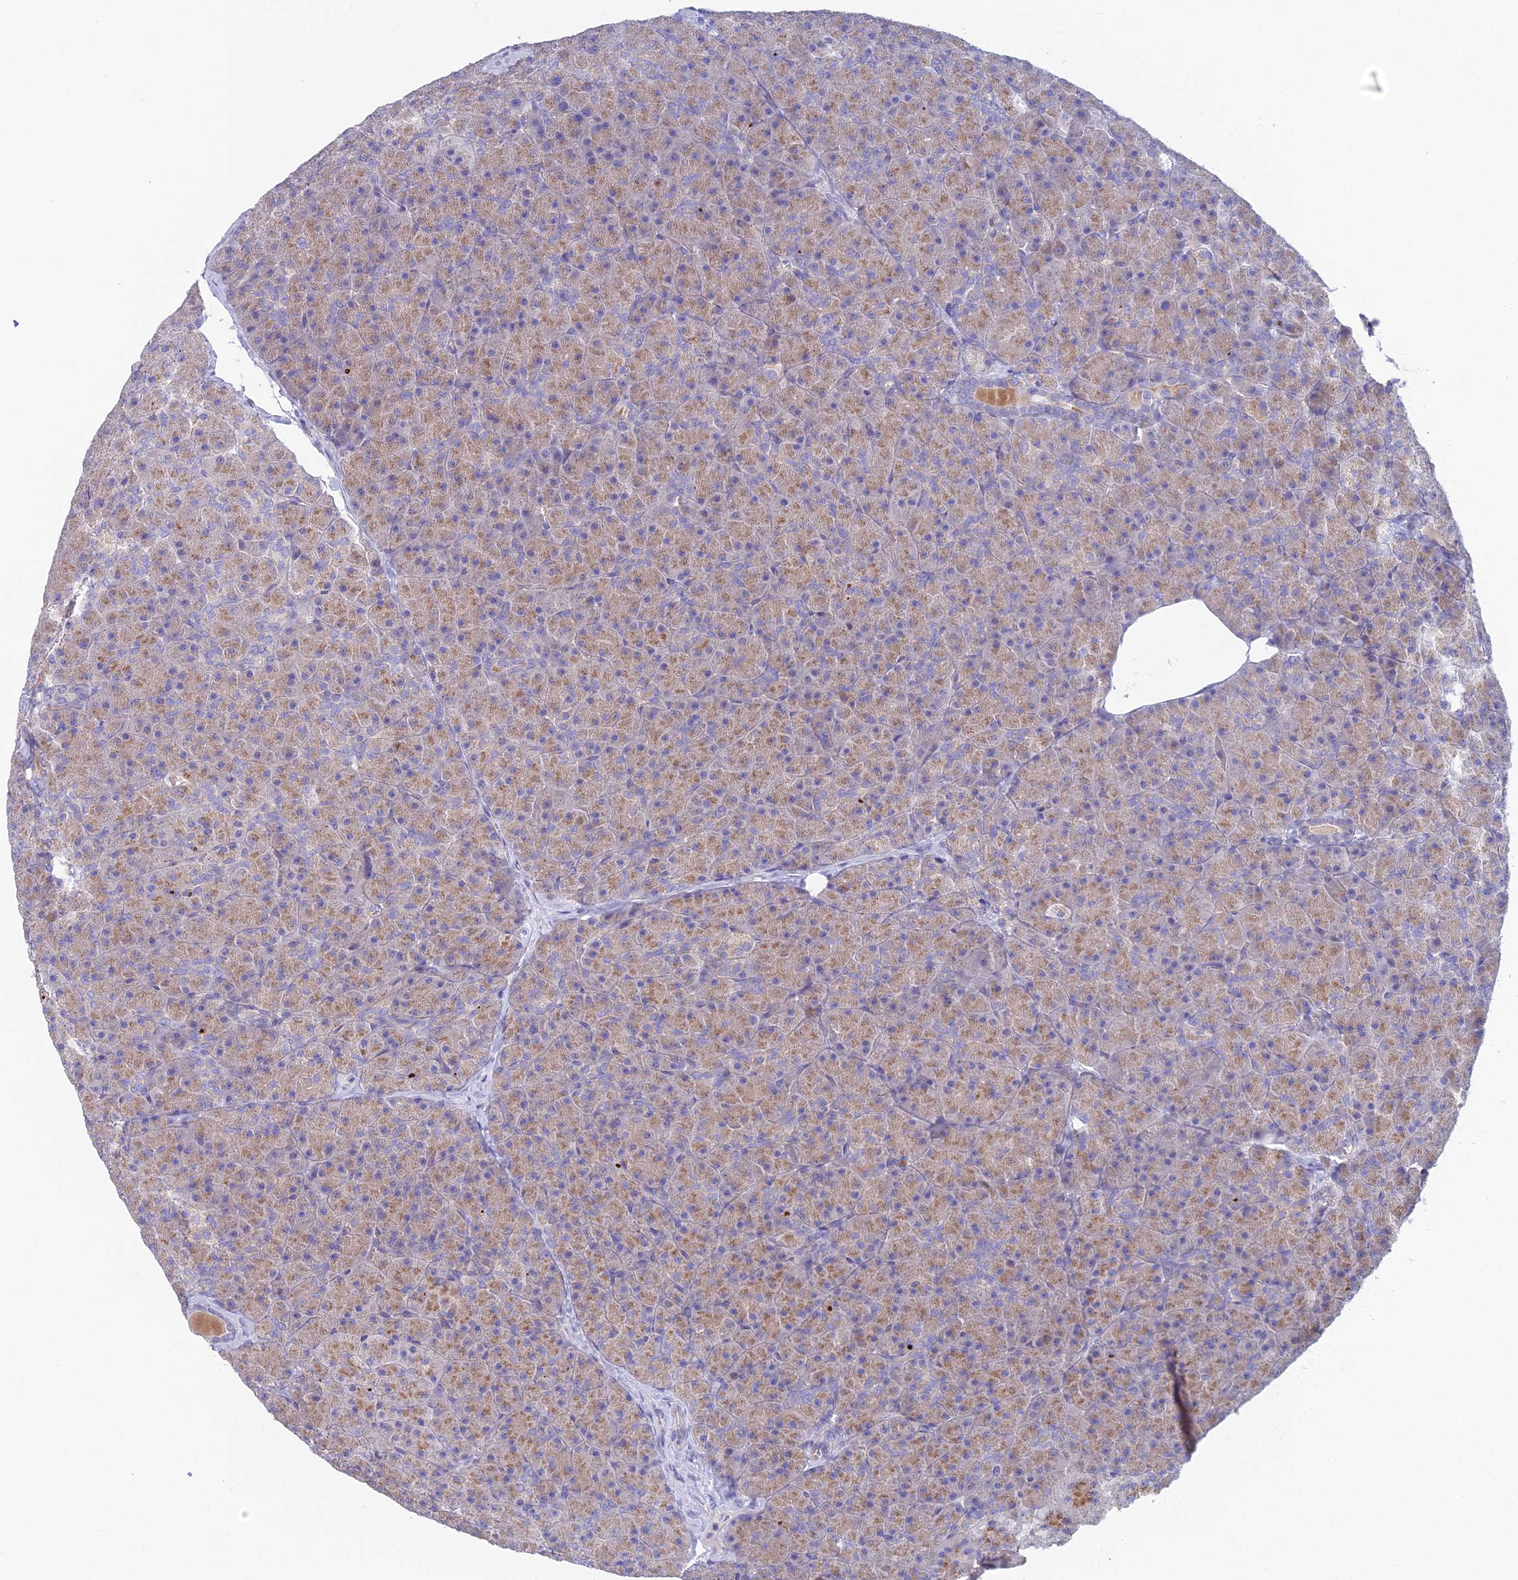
{"staining": {"intensity": "moderate", "quantity": ">75%", "location": "cytoplasmic/membranous"}, "tissue": "pancreas", "cell_type": "Exocrine glandular cells", "image_type": "normal", "snomed": [{"axis": "morphology", "description": "Normal tissue, NOS"}, {"axis": "topography", "description": "Pancreas"}], "caption": "This micrograph displays benign pancreas stained with immunohistochemistry to label a protein in brown. The cytoplasmic/membranous of exocrine glandular cells show moderate positivity for the protein. Nuclei are counter-stained blue.", "gene": "ZNF564", "patient": {"sex": "male", "age": 36}}